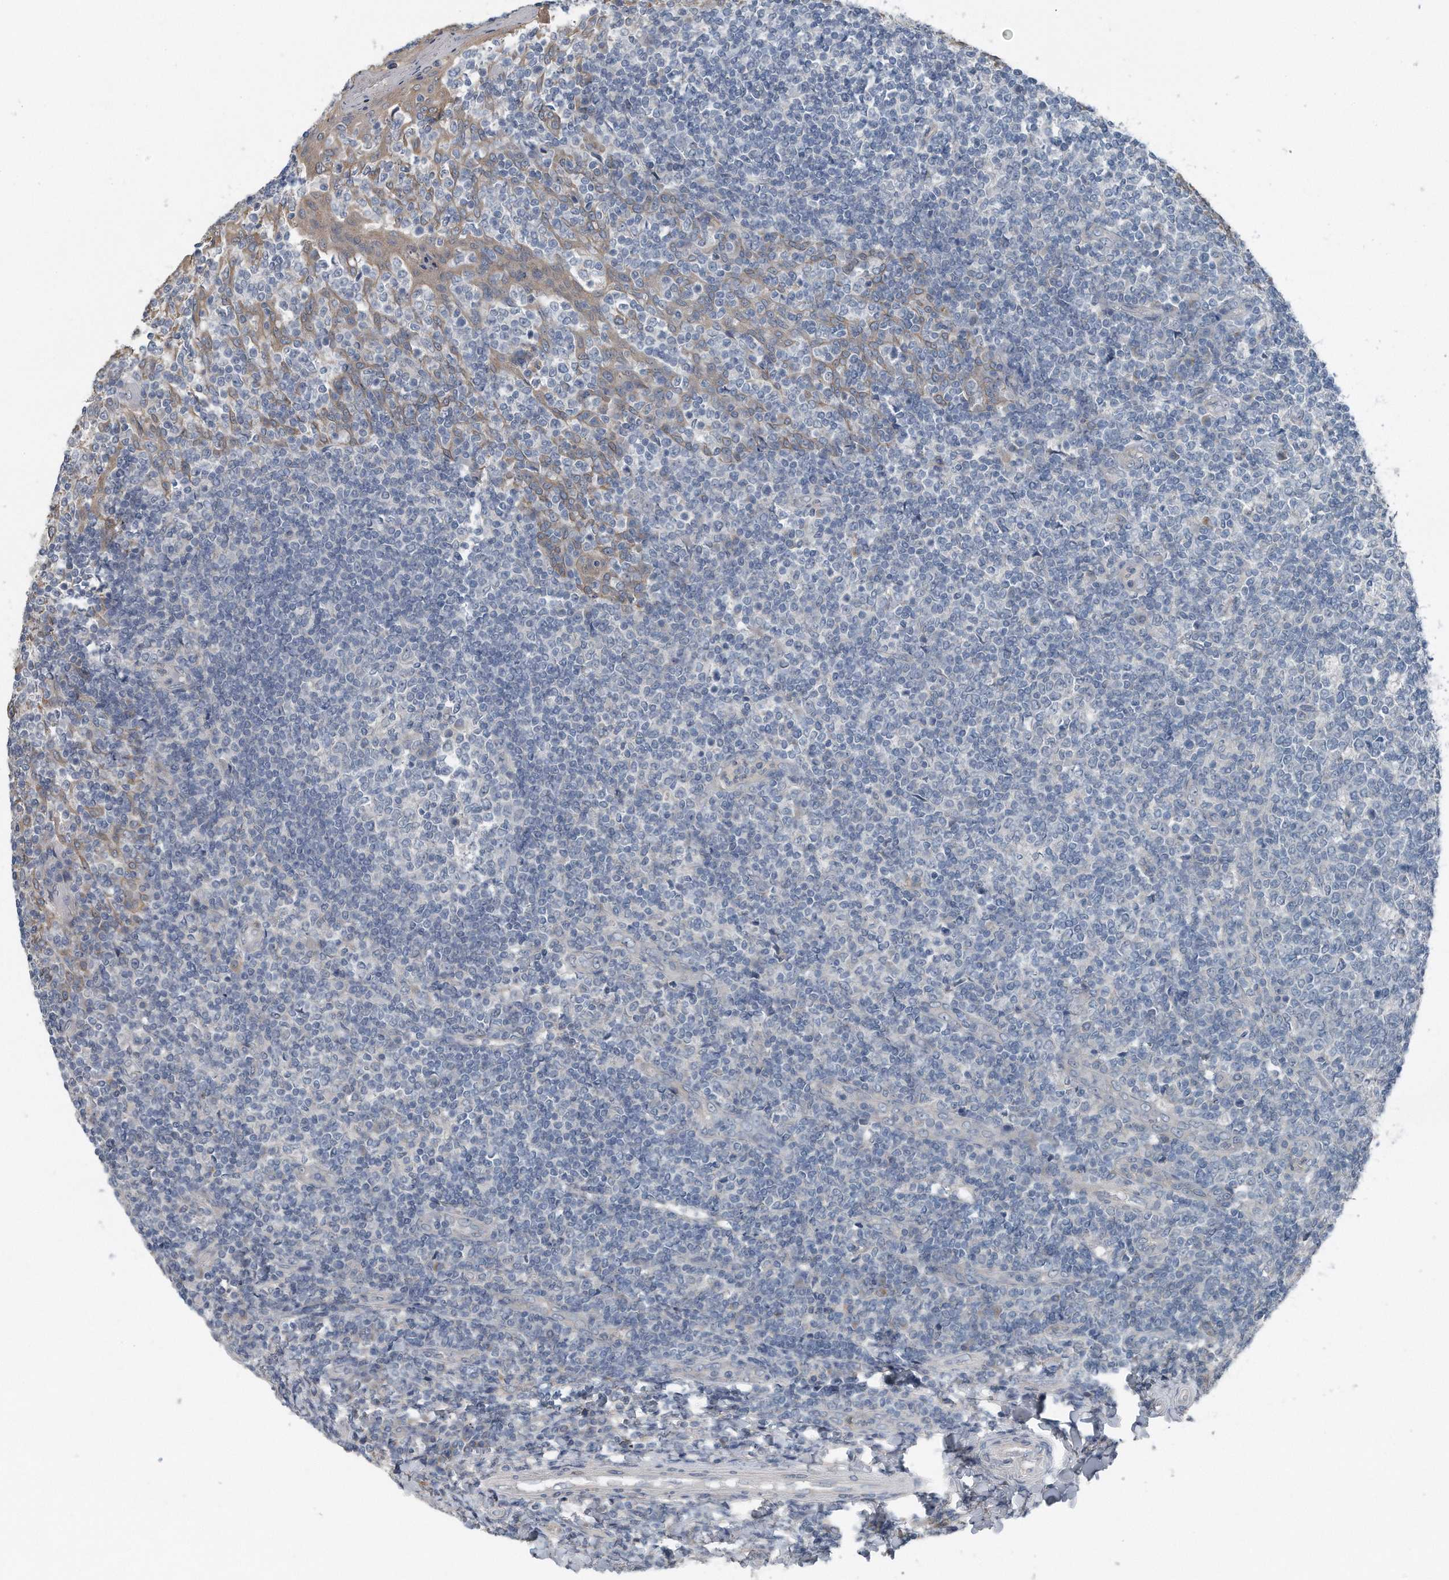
{"staining": {"intensity": "negative", "quantity": "none", "location": "none"}, "tissue": "tonsil", "cell_type": "Germinal center cells", "image_type": "normal", "snomed": [{"axis": "morphology", "description": "Normal tissue, NOS"}, {"axis": "topography", "description": "Tonsil"}], "caption": "Protein analysis of unremarkable tonsil exhibits no significant expression in germinal center cells. (Stains: DAB immunohistochemistry (IHC) with hematoxylin counter stain, Microscopy: brightfield microscopy at high magnification).", "gene": "YRDC", "patient": {"sex": "female", "age": 19}}